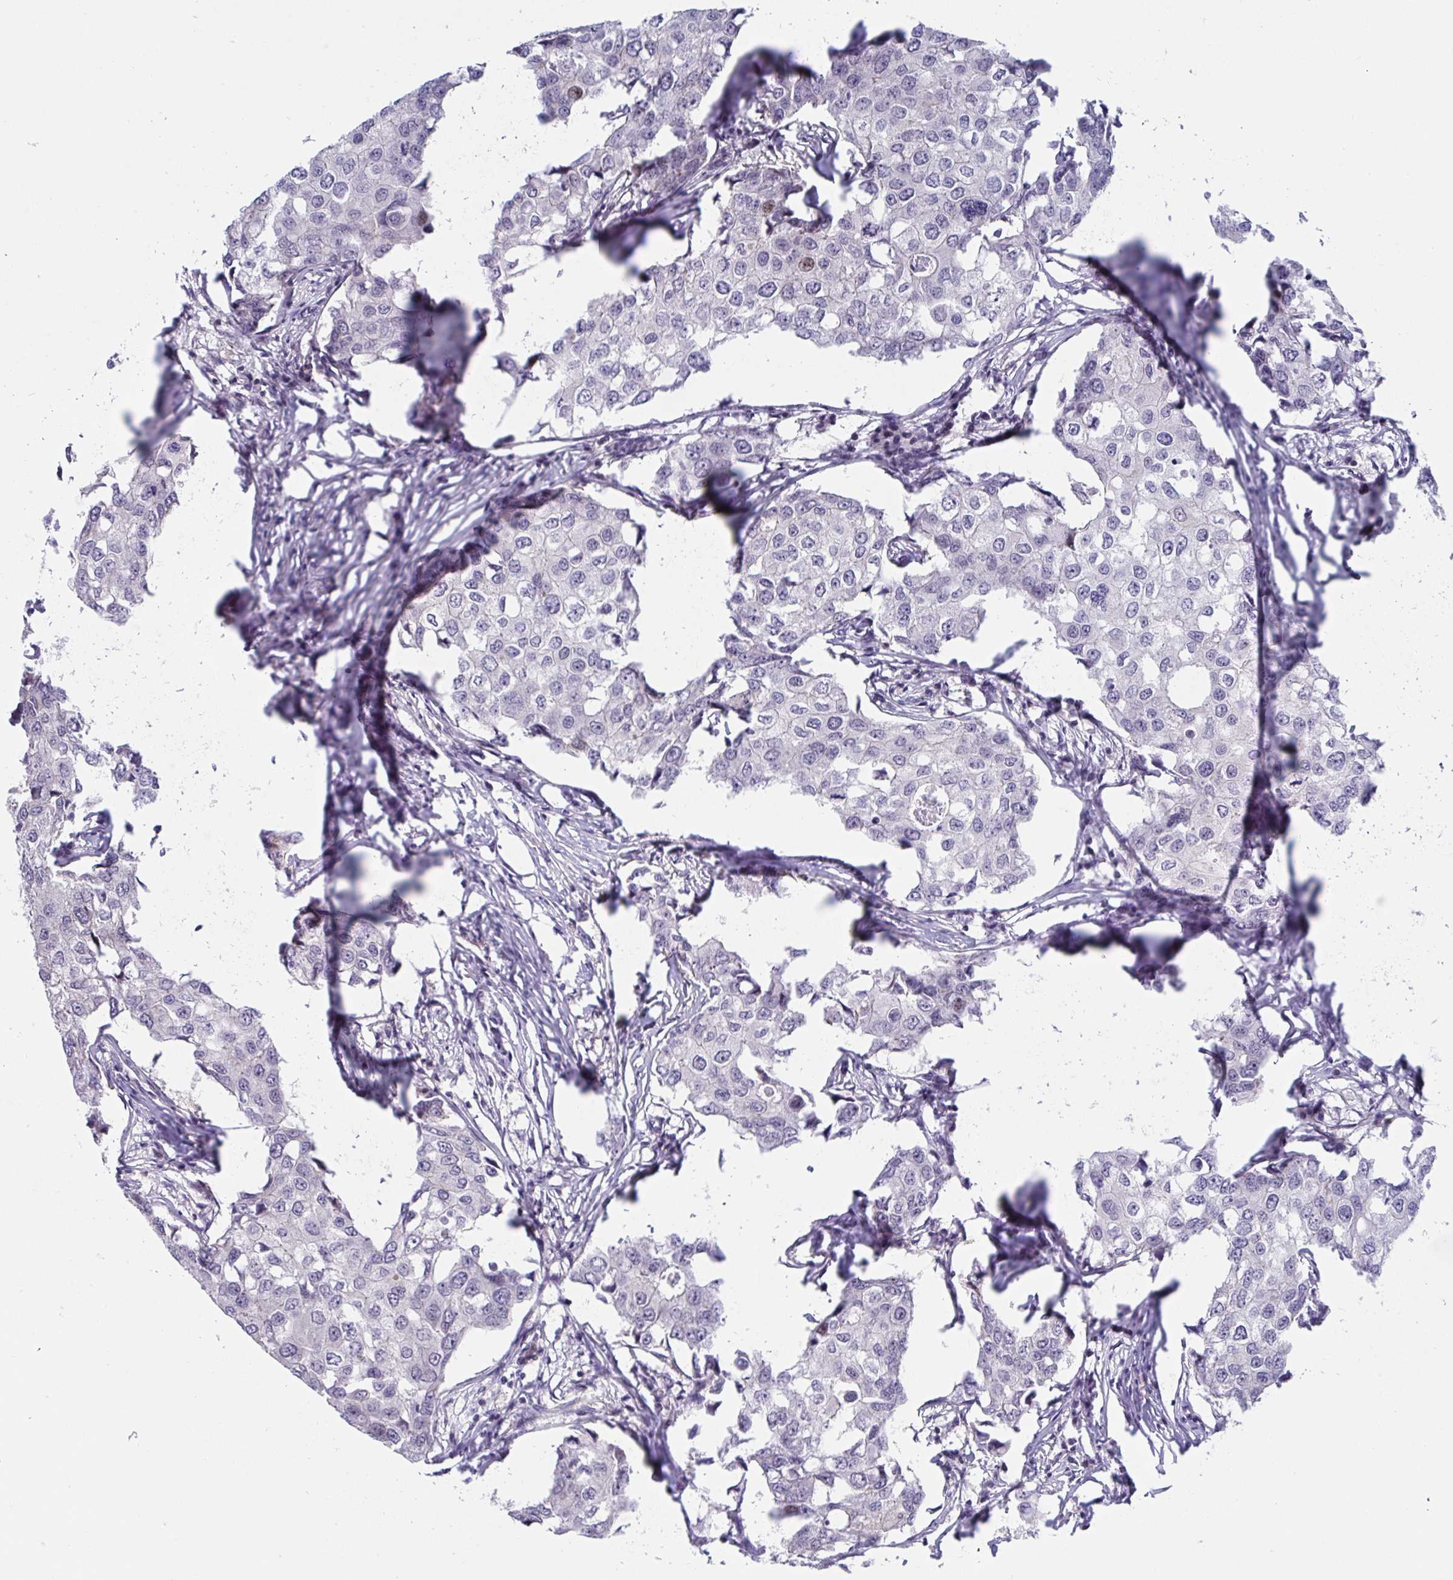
{"staining": {"intensity": "negative", "quantity": "none", "location": "none"}, "tissue": "breast cancer", "cell_type": "Tumor cells", "image_type": "cancer", "snomed": [{"axis": "morphology", "description": "Duct carcinoma"}, {"axis": "topography", "description": "Breast"}], "caption": "DAB immunohistochemical staining of breast cancer shows no significant staining in tumor cells.", "gene": "WDR72", "patient": {"sex": "female", "age": 27}}